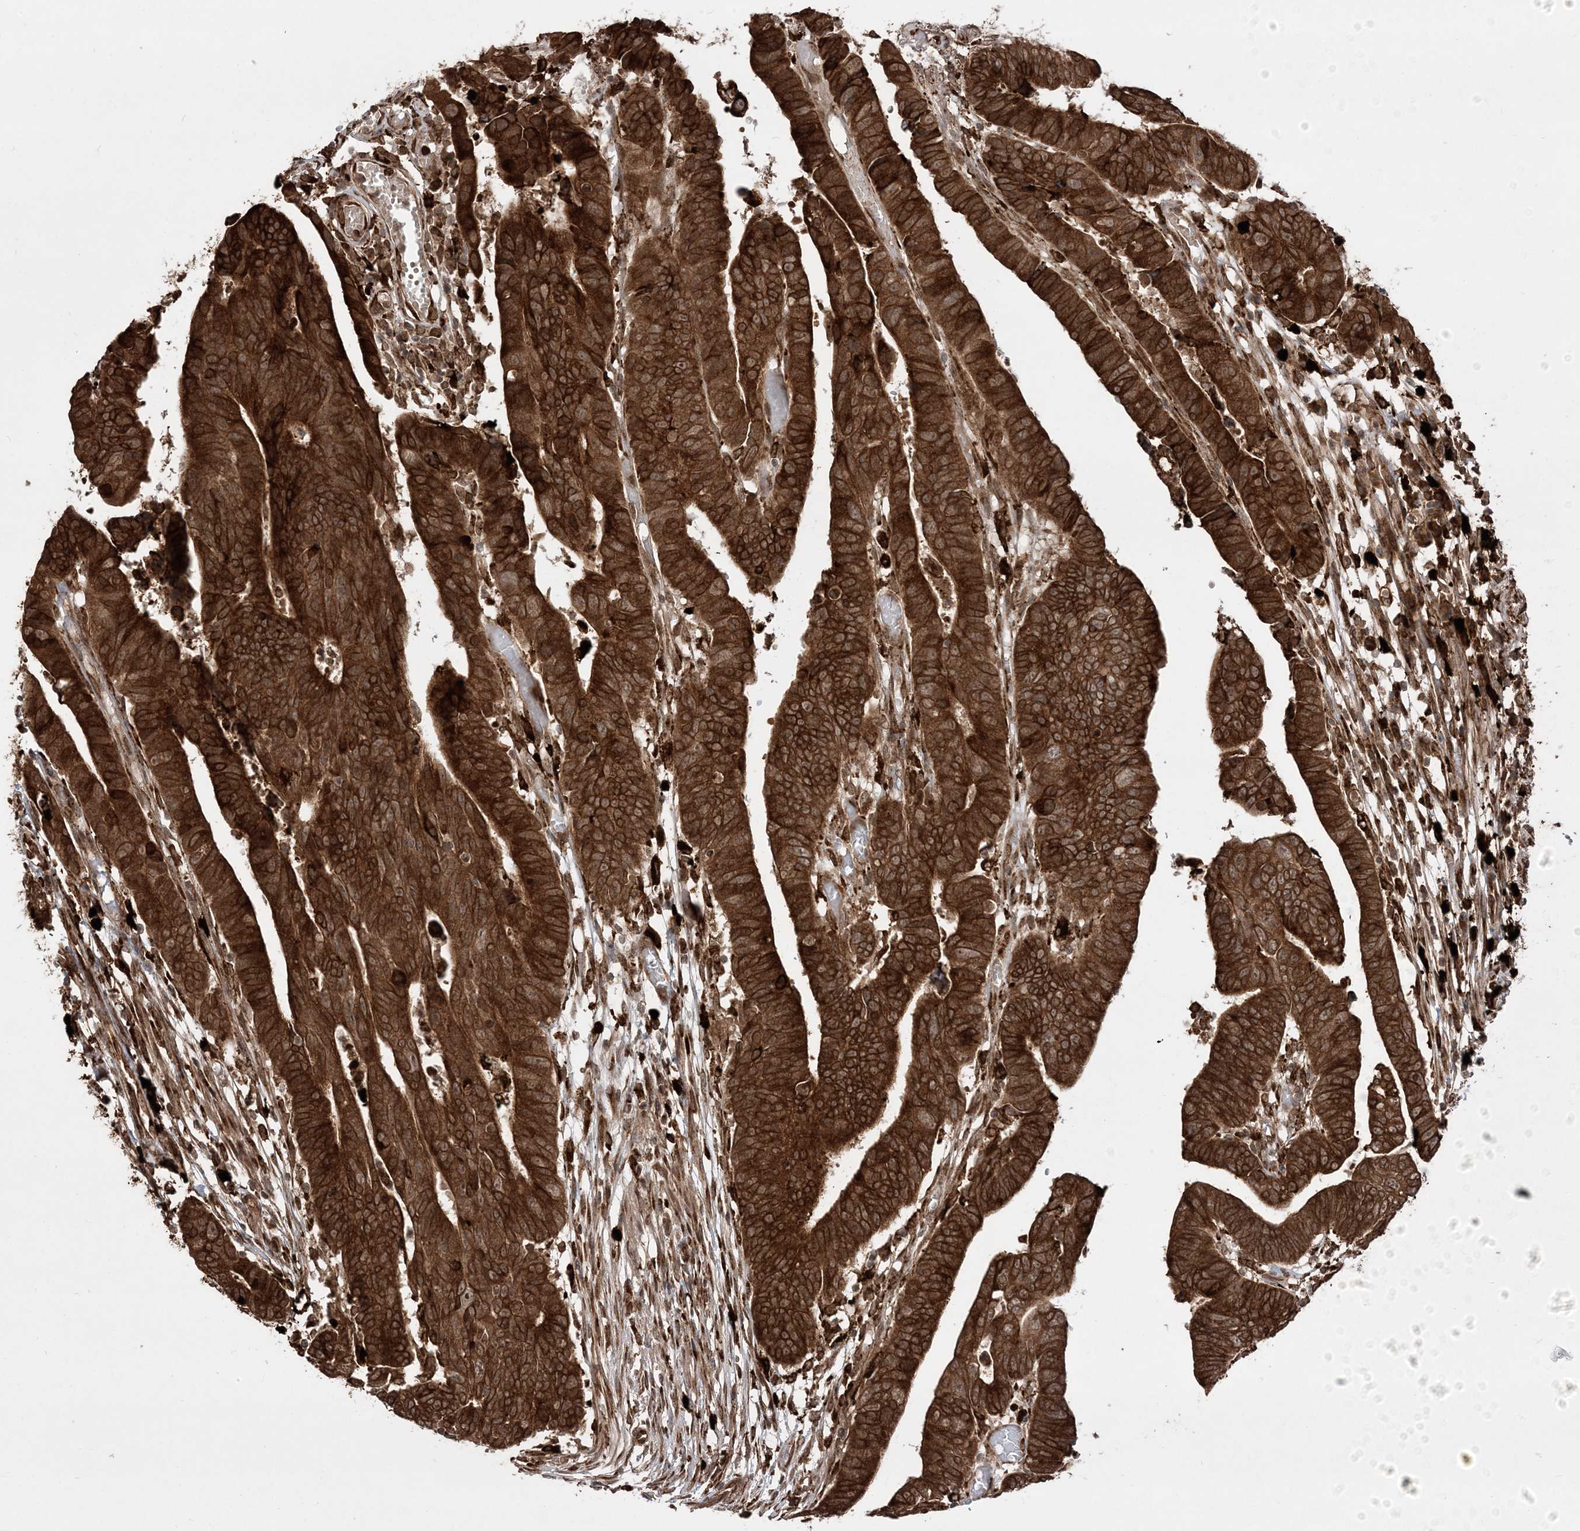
{"staining": {"intensity": "strong", "quantity": ">75%", "location": "cytoplasmic/membranous,nuclear"}, "tissue": "colorectal cancer", "cell_type": "Tumor cells", "image_type": "cancer", "snomed": [{"axis": "morphology", "description": "Adenocarcinoma, NOS"}, {"axis": "topography", "description": "Rectum"}], "caption": "A high amount of strong cytoplasmic/membranous and nuclear positivity is identified in approximately >75% of tumor cells in colorectal adenocarcinoma tissue.", "gene": "EPC2", "patient": {"sex": "female", "age": 65}}